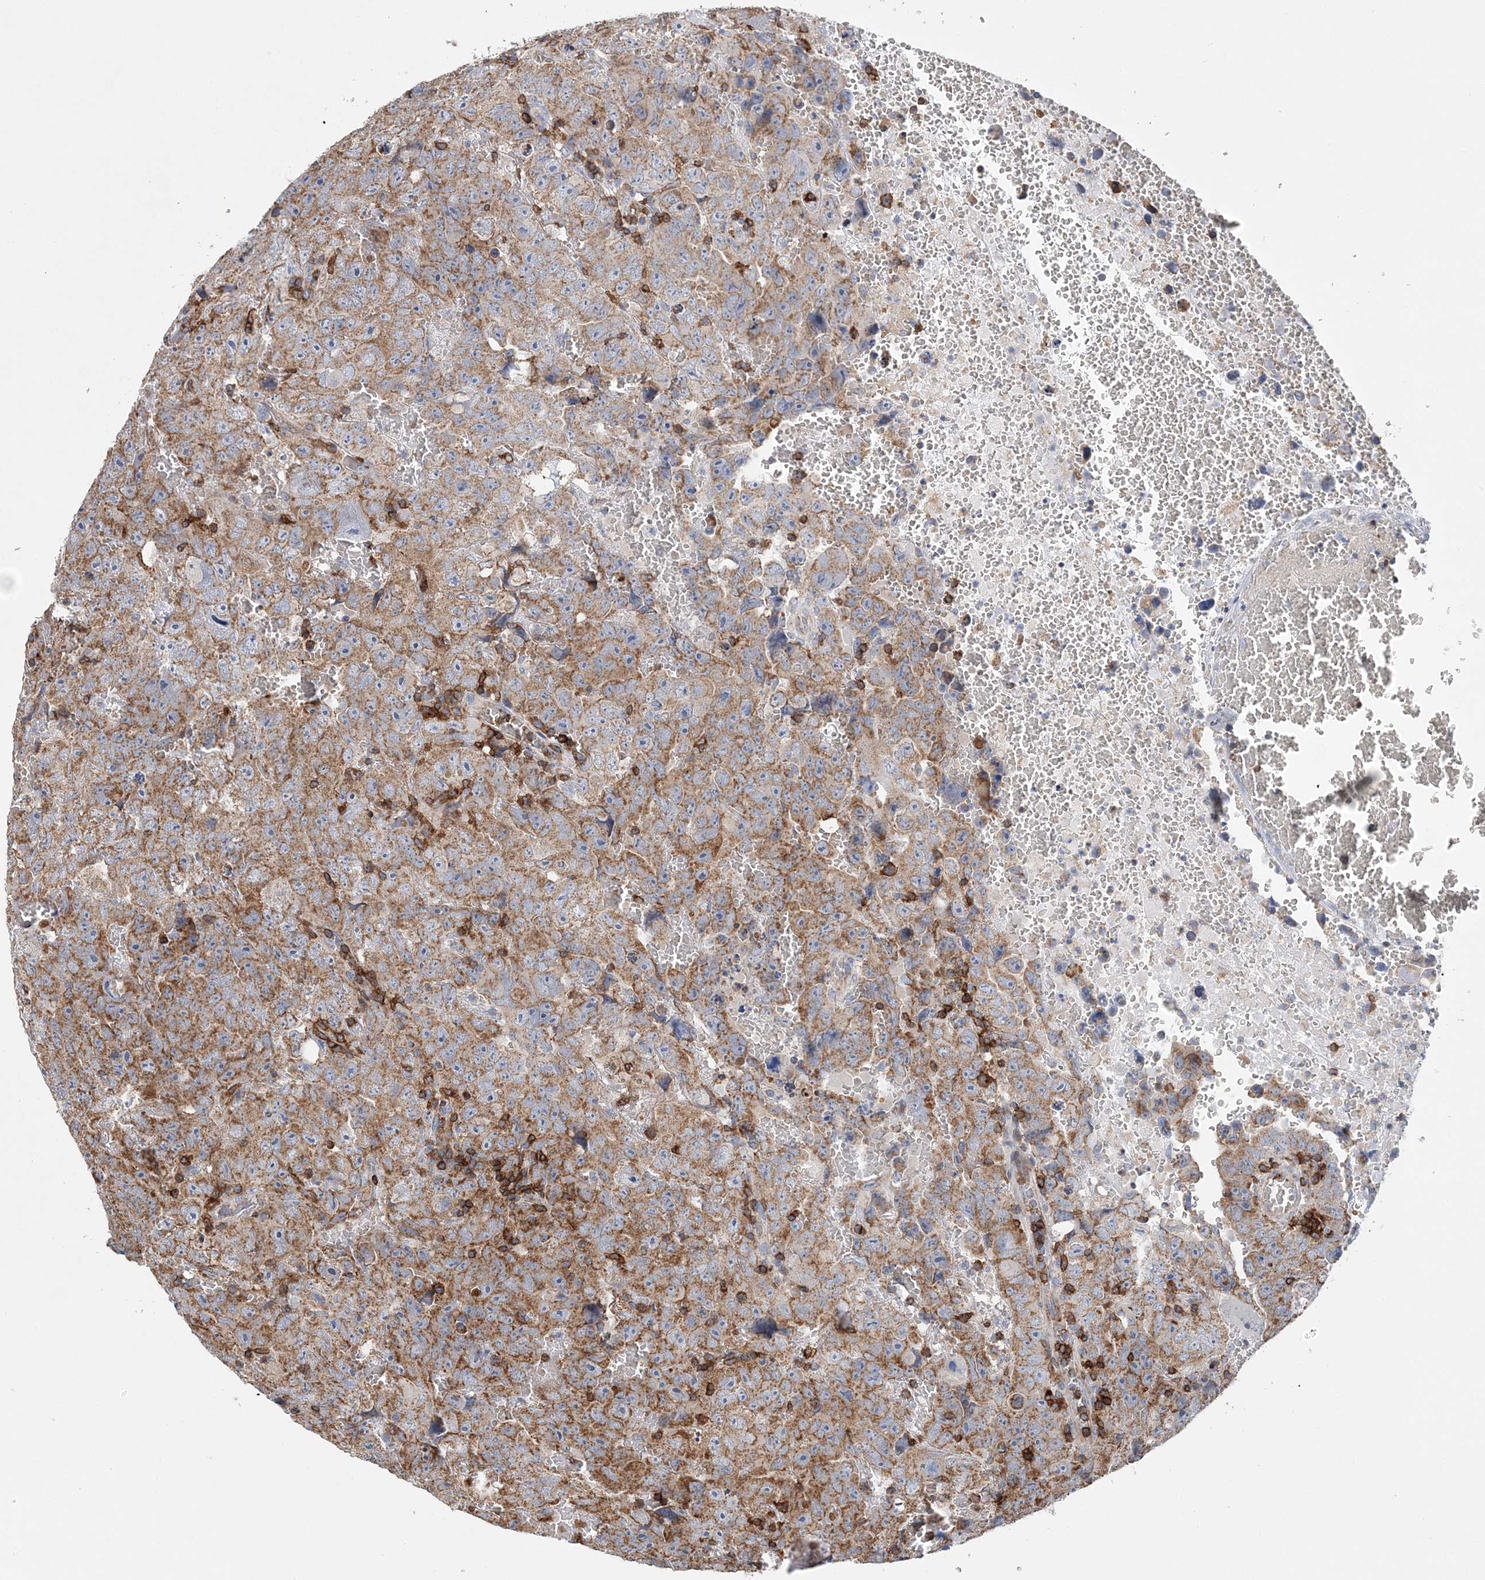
{"staining": {"intensity": "moderate", "quantity": ">75%", "location": "cytoplasmic/membranous"}, "tissue": "testis cancer", "cell_type": "Tumor cells", "image_type": "cancer", "snomed": [{"axis": "morphology", "description": "Carcinoma, Embryonal, NOS"}, {"axis": "topography", "description": "Testis"}], "caption": "Protein positivity by immunohistochemistry reveals moderate cytoplasmic/membranous positivity in about >75% of tumor cells in embryonal carcinoma (testis).", "gene": "TTC32", "patient": {"sex": "male", "age": 45}}